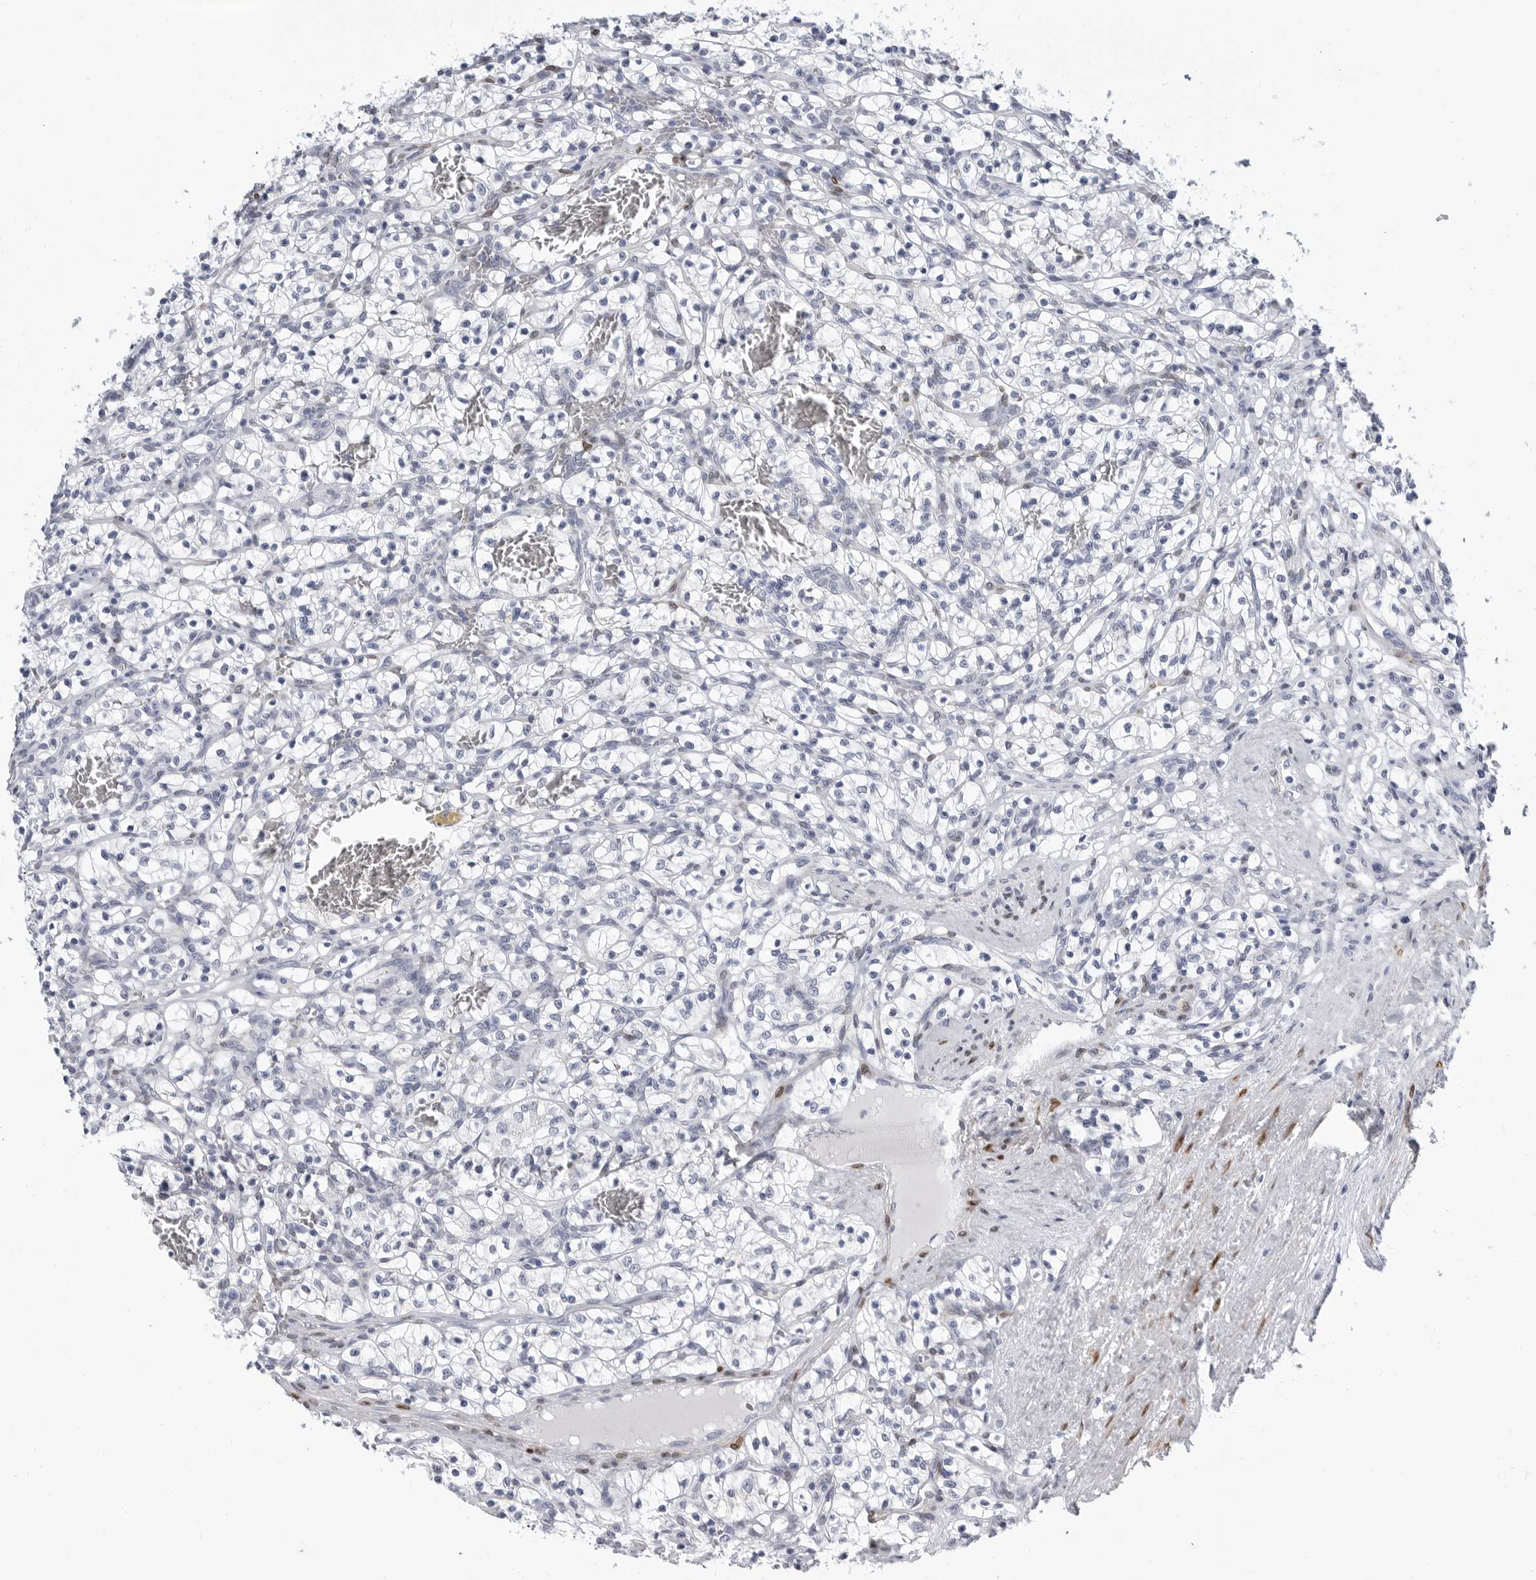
{"staining": {"intensity": "negative", "quantity": "none", "location": "none"}, "tissue": "renal cancer", "cell_type": "Tumor cells", "image_type": "cancer", "snomed": [{"axis": "morphology", "description": "Adenocarcinoma, NOS"}, {"axis": "topography", "description": "Kidney"}], "caption": "This is a micrograph of immunohistochemistry staining of renal adenocarcinoma, which shows no positivity in tumor cells. (DAB (3,3'-diaminobenzidine) immunohistochemistry (IHC), high magnification).", "gene": "PLN", "patient": {"sex": "female", "age": 57}}